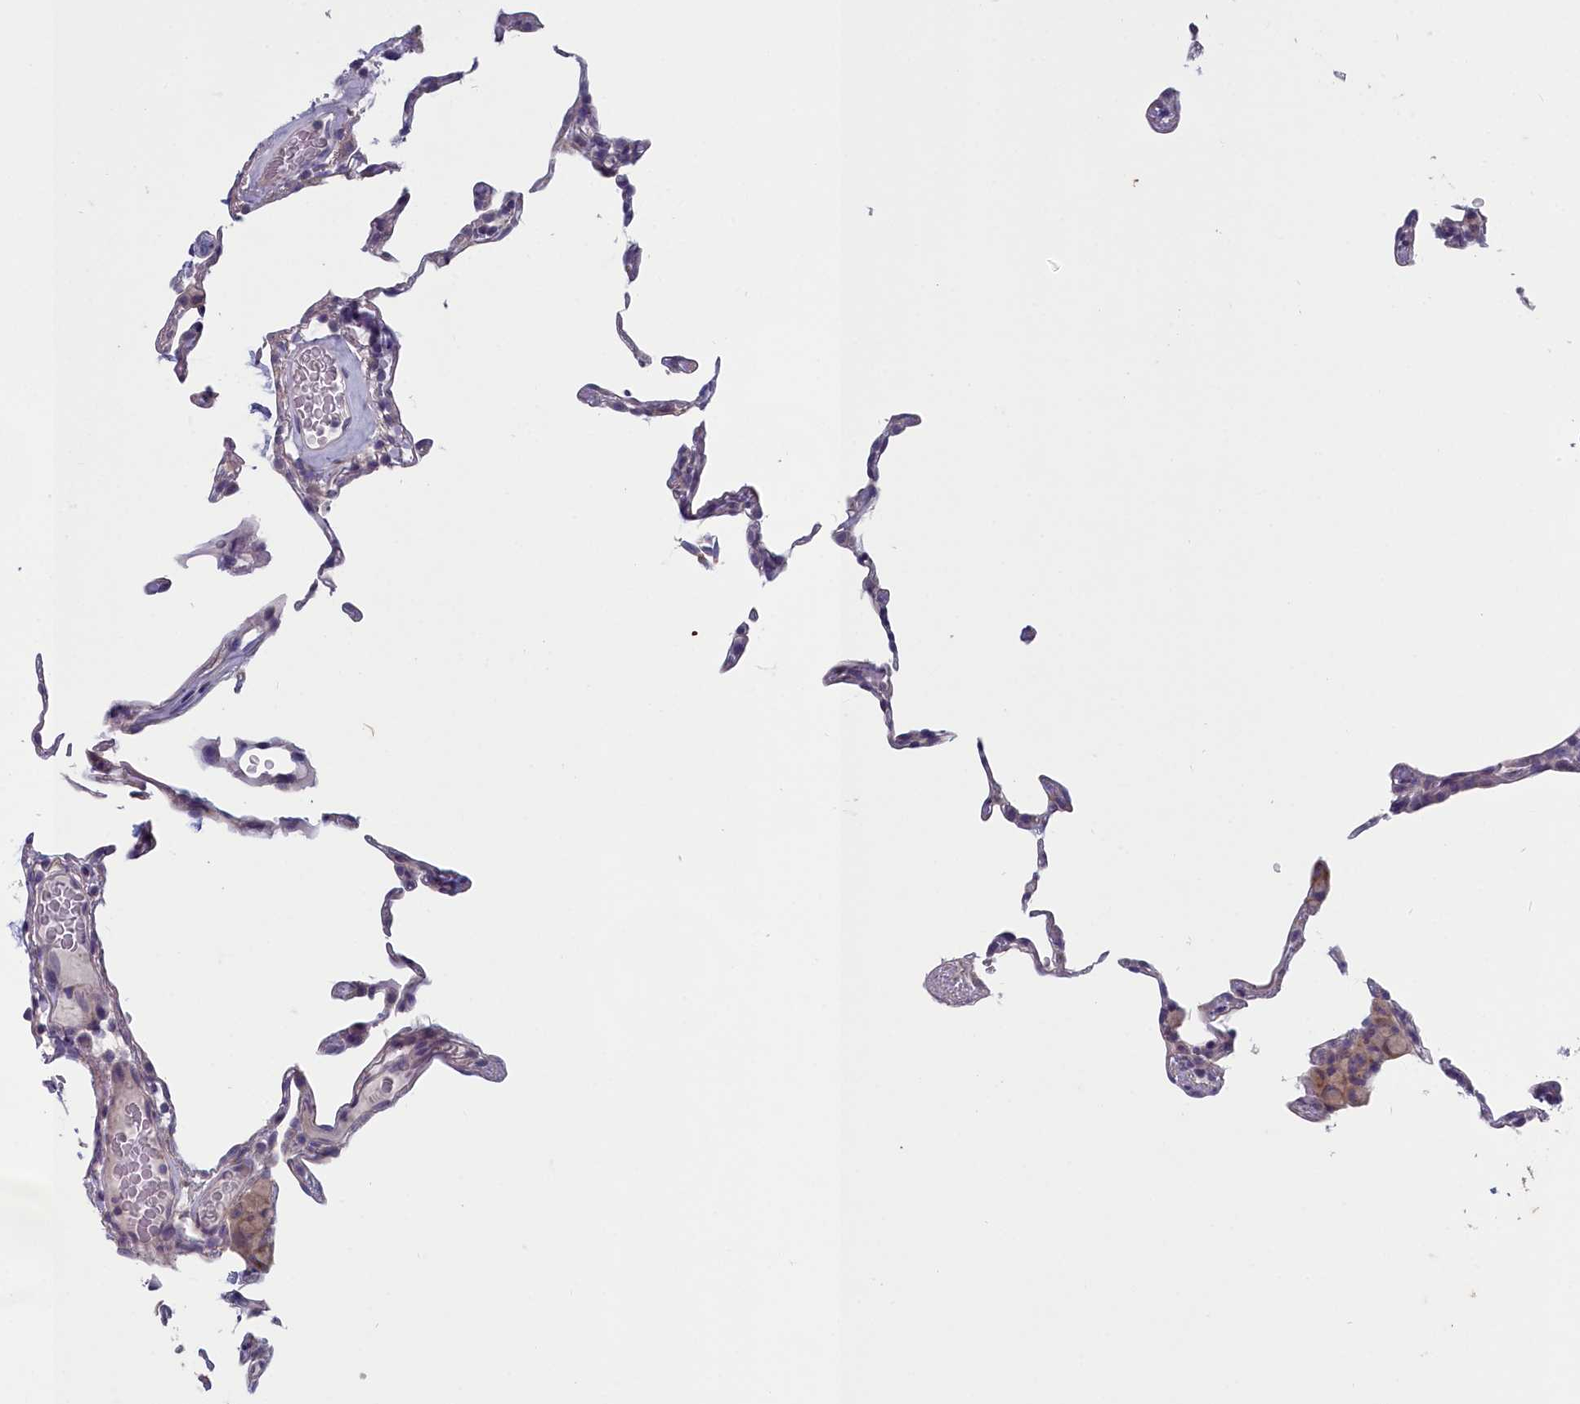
{"staining": {"intensity": "negative", "quantity": "none", "location": "none"}, "tissue": "lung", "cell_type": "Alveolar cells", "image_type": "normal", "snomed": [{"axis": "morphology", "description": "Normal tissue, NOS"}, {"axis": "topography", "description": "Lung"}], "caption": "Alveolar cells are negative for brown protein staining in normal lung. Nuclei are stained in blue.", "gene": "INSYN2A", "patient": {"sex": "female", "age": 57}}